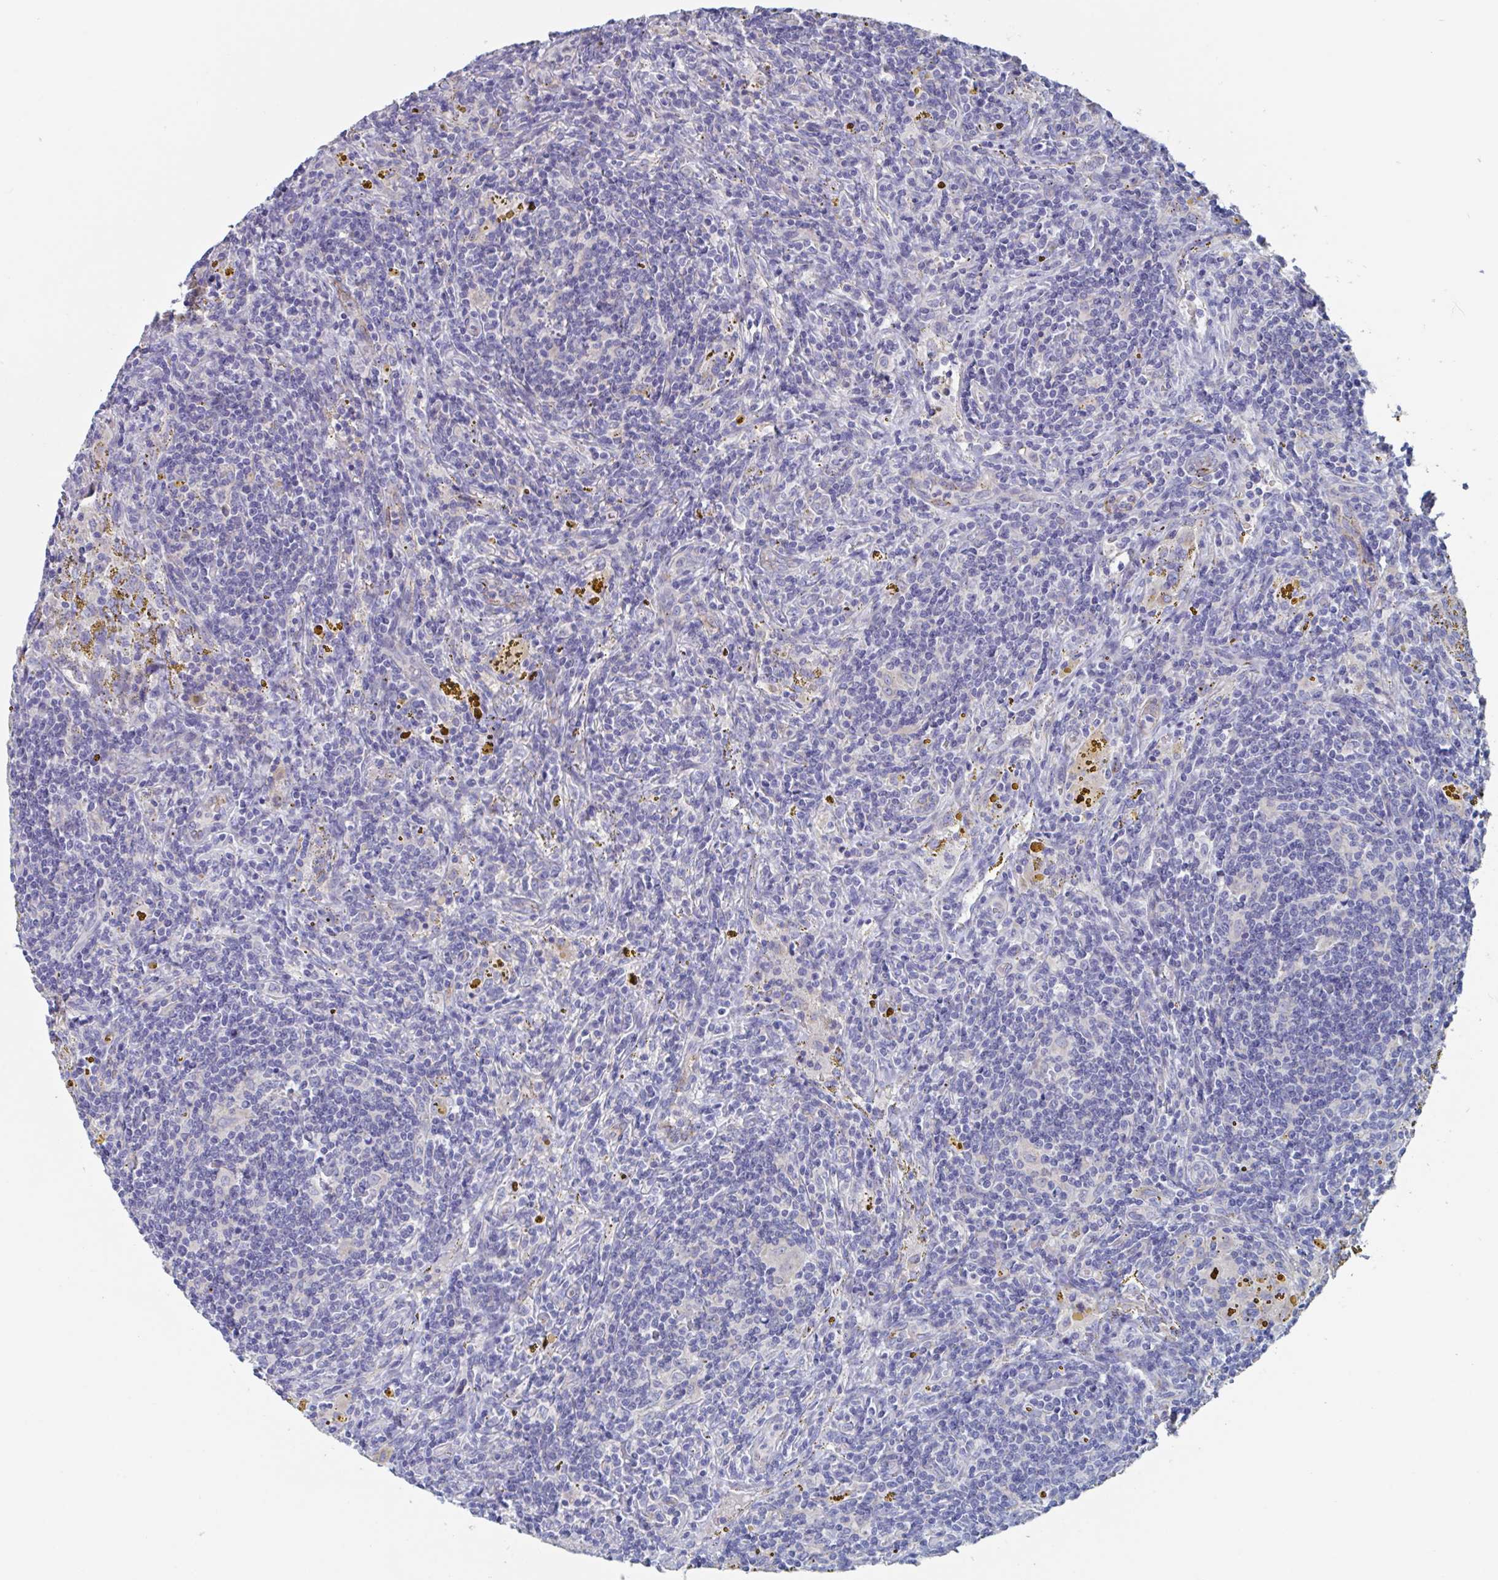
{"staining": {"intensity": "negative", "quantity": "none", "location": "none"}, "tissue": "lymphoma", "cell_type": "Tumor cells", "image_type": "cancer", "snomed": [{"axis": "morphology", "description": "Malignant lymphoma, non-Hodgkin's type, Low grade"}, {"axis": "topography", "description": "Spleen"}], "caption": "IHC of lymphoma demonstrates no staining in tumor cells.", "gene": "ABHD16A", "patient": {"sex": "female", "age": 70}}